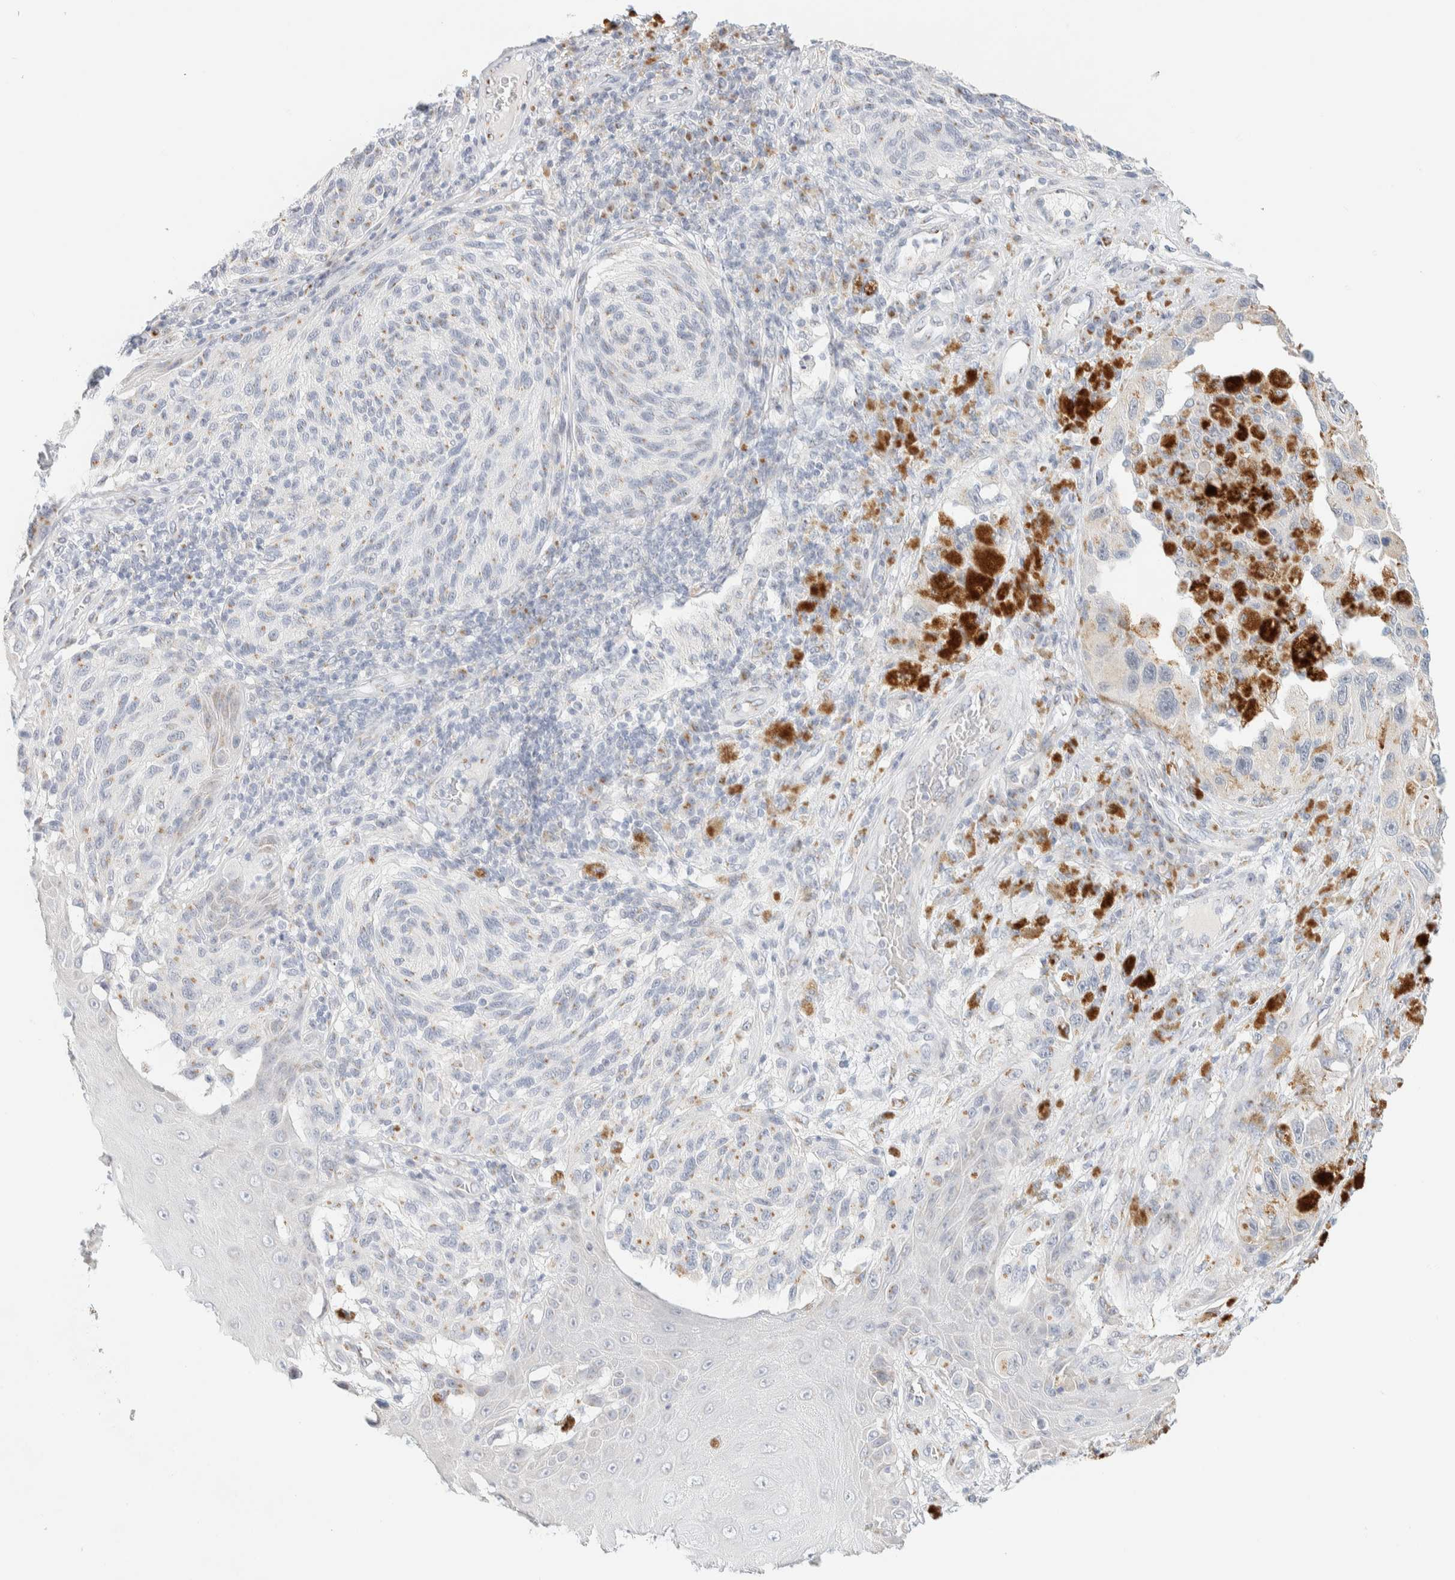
{"staining": {"intensity": "negative", "quantity": "none", "location": "none"}, "tissue": "melanoma", "cell_type": "Tumor cells", "image_type": "cancer", "snomed": [{"axis": "morphology", "description": "Malignant melanoma, NOS"}, {"axis": "topography", "description": "Skin"}], "caption": "This photomicrograph is of malignant melanoma stained with immunohistochemistry to label a protein in brown with the nuclei are counter-stained blue. There is no expression in tumor cells.", "gene": "SPNS3", "patient": {"sex": "female", "age": 73}}